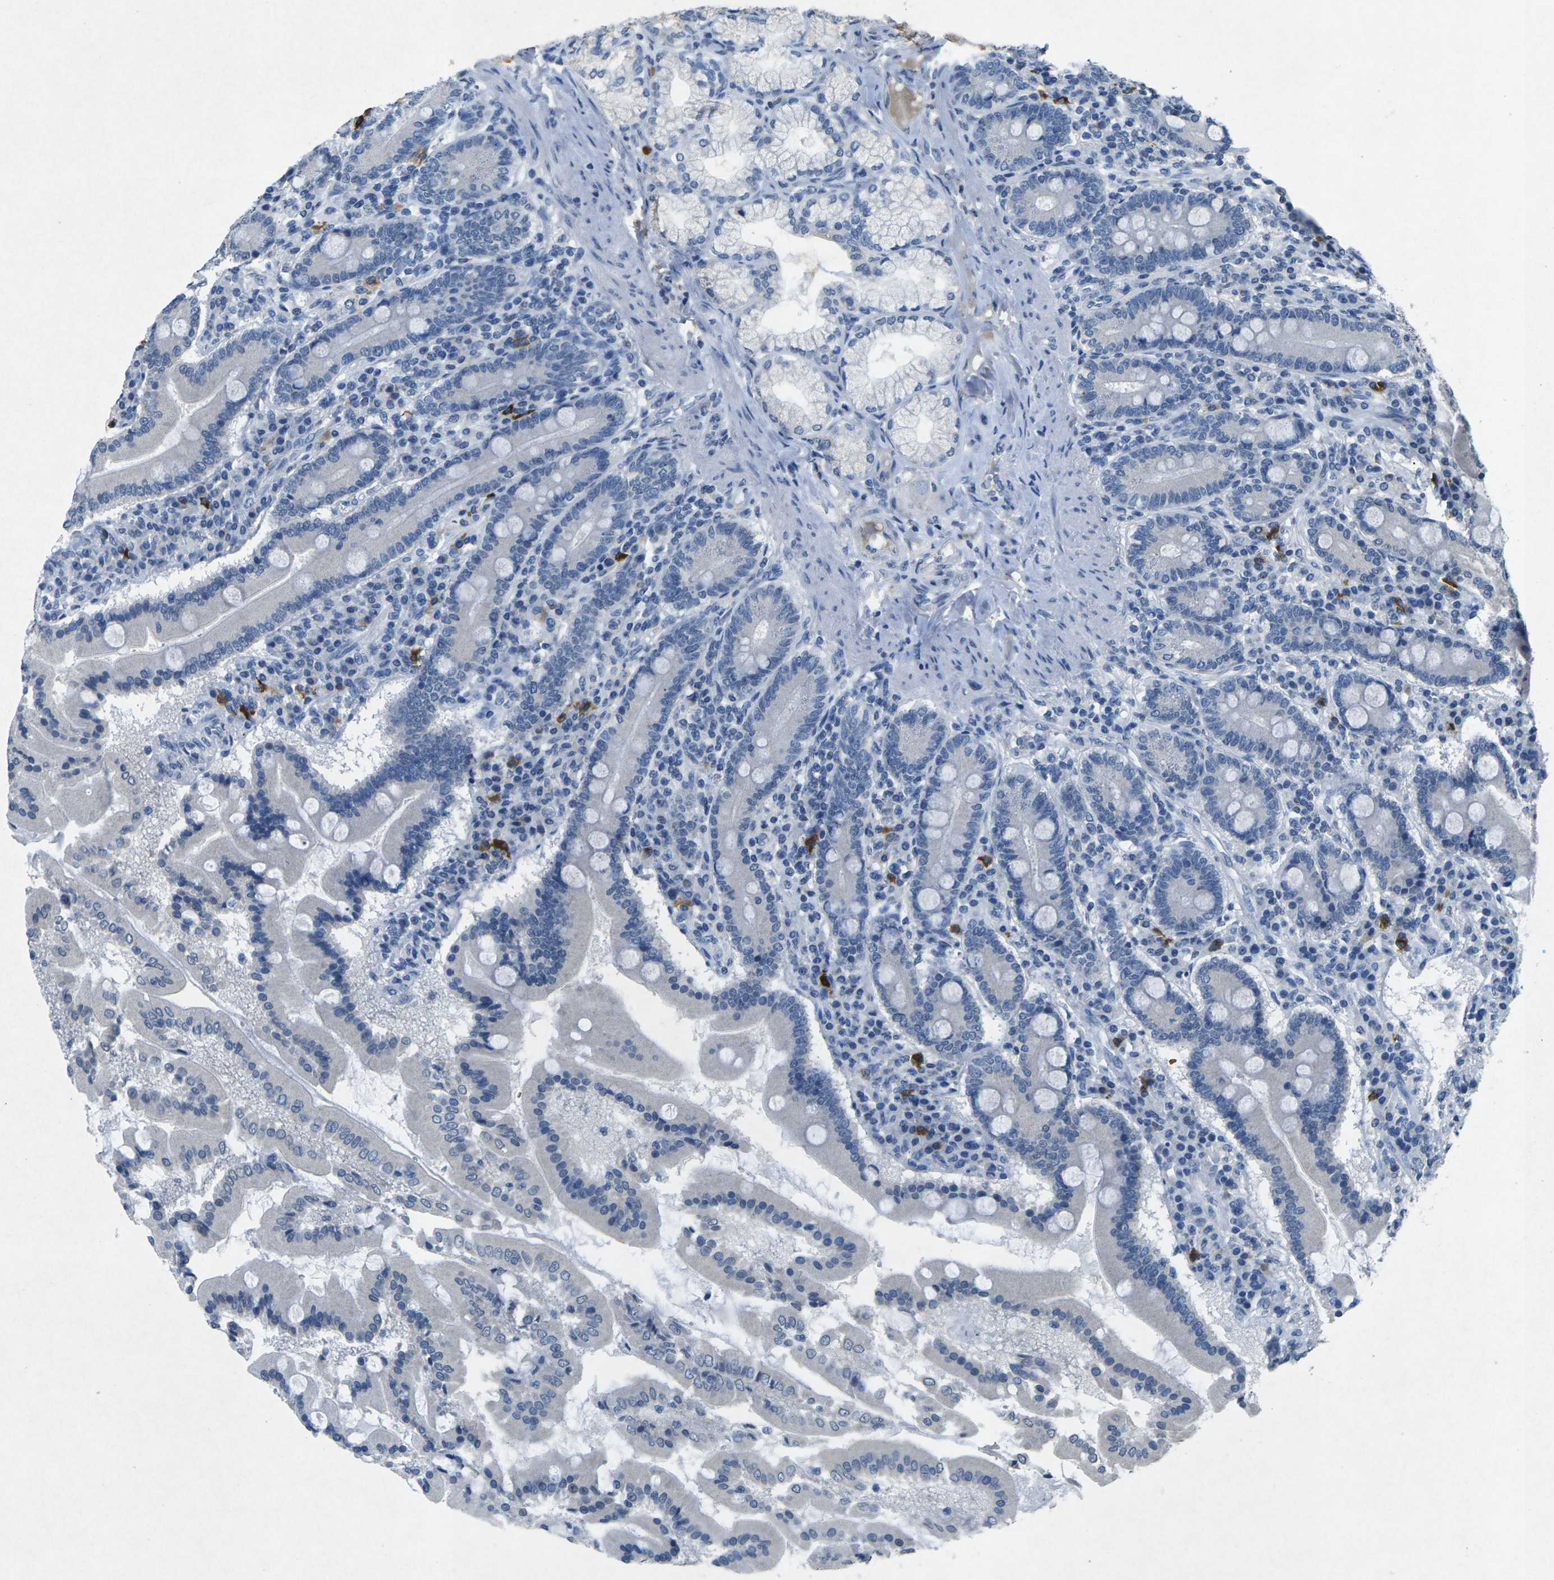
{"staining": {"intensity": "negative", "quantity": "none", "location": "none"}, "tissue": "duodenum", "cell_type": "Glandular cells", "image_type": "normal", "snomed": [{"axis": "morphology", "description": "Normal tissue, NOS"}, {"axis": "topography", "description": "Duodenum"}], "caption": "Protein analysis of normal duodenum shows no significant staining in glandular cells. (DAB immunohistochemistry visualized using brightfield microscopy, high magnification).", "gene": "PLG", "patient": {"sex": "male", "age": 50}}